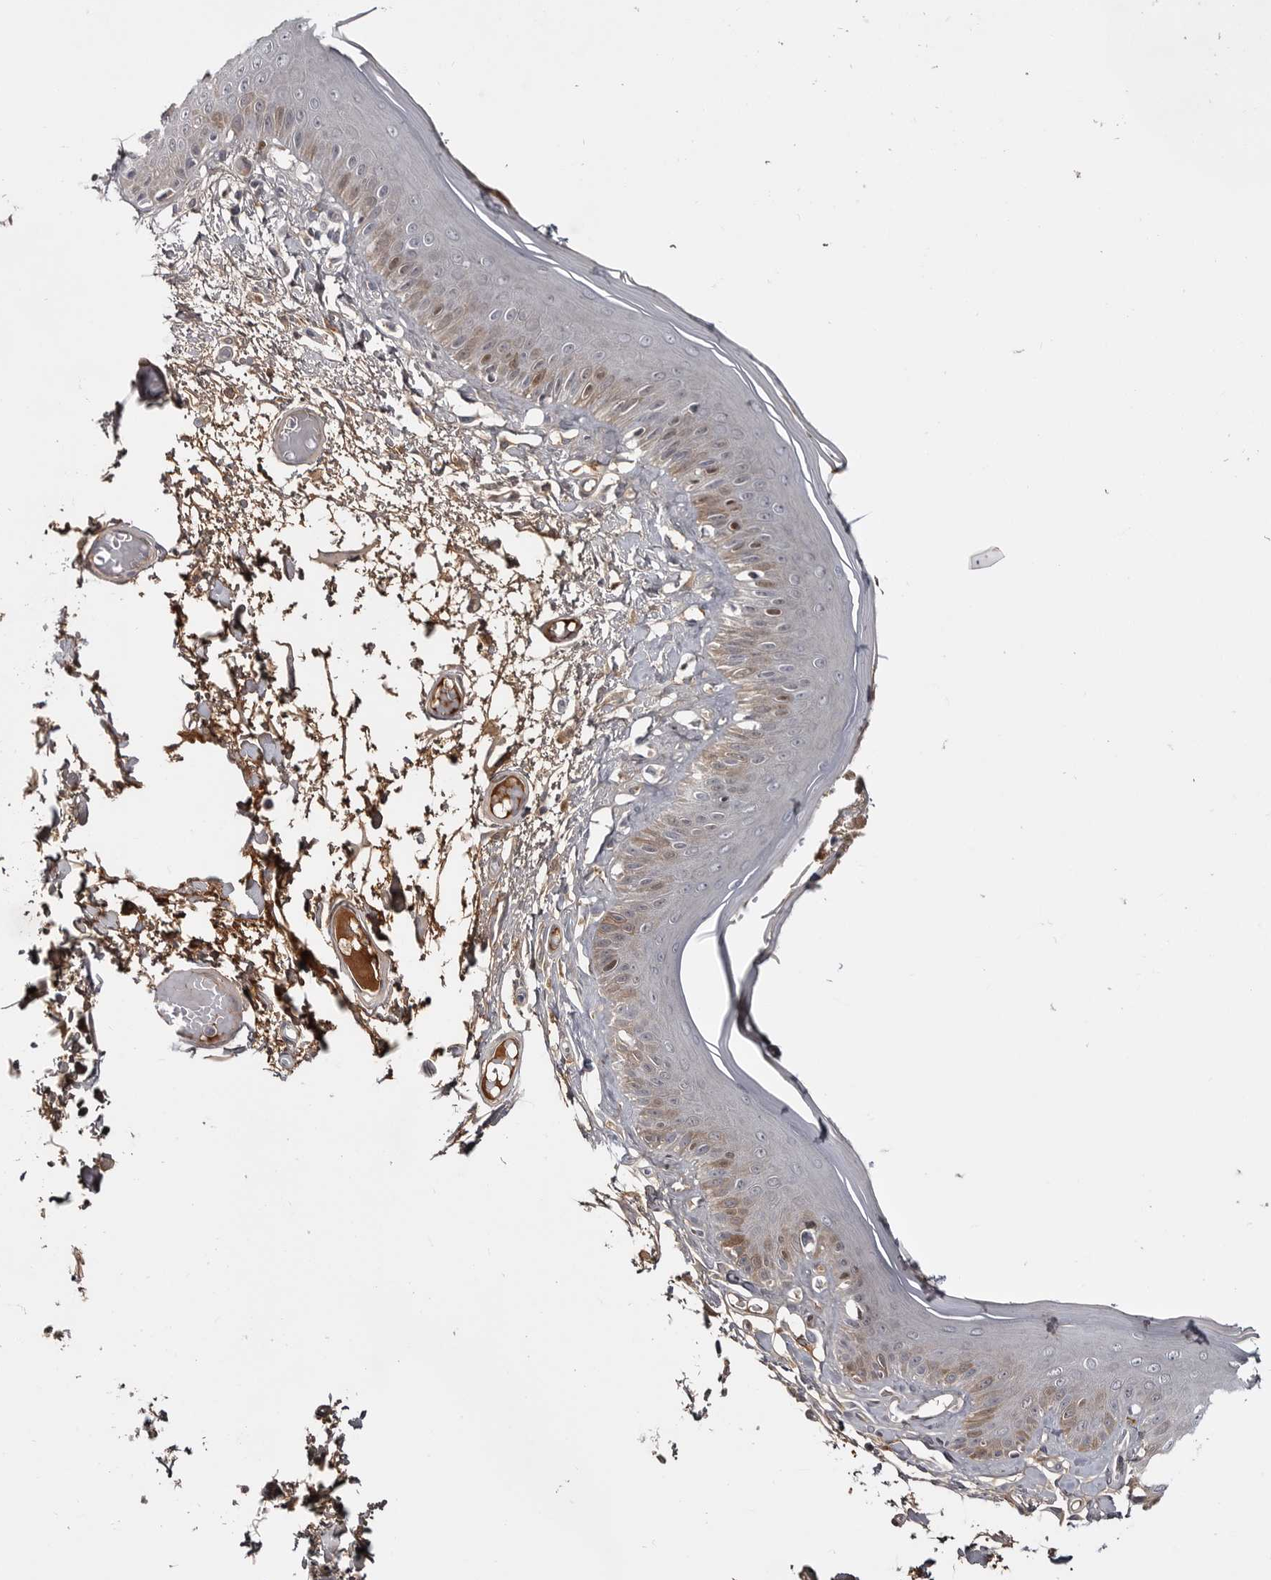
{"staining": {"intensity": "moderate", "quantity": "25%-75%", "location": "nuclear"}, "tissue": "skin", "cell_type": "Epidermal cells", "image_type": "normal", "snomed": [{"axis": "morphology", "description": "Normal tissue, NOS"}, {"axis": "topography", "description": "Vulva"}], "caption": "Epidermal cells show moderate nuclear positivity in about 25%-75% of cells in benign skin. (Brightfield microscopy of DAB IHC at high magnification).", "gene": "ZNF277", "patient": {"sex": "female", "age": 73}}